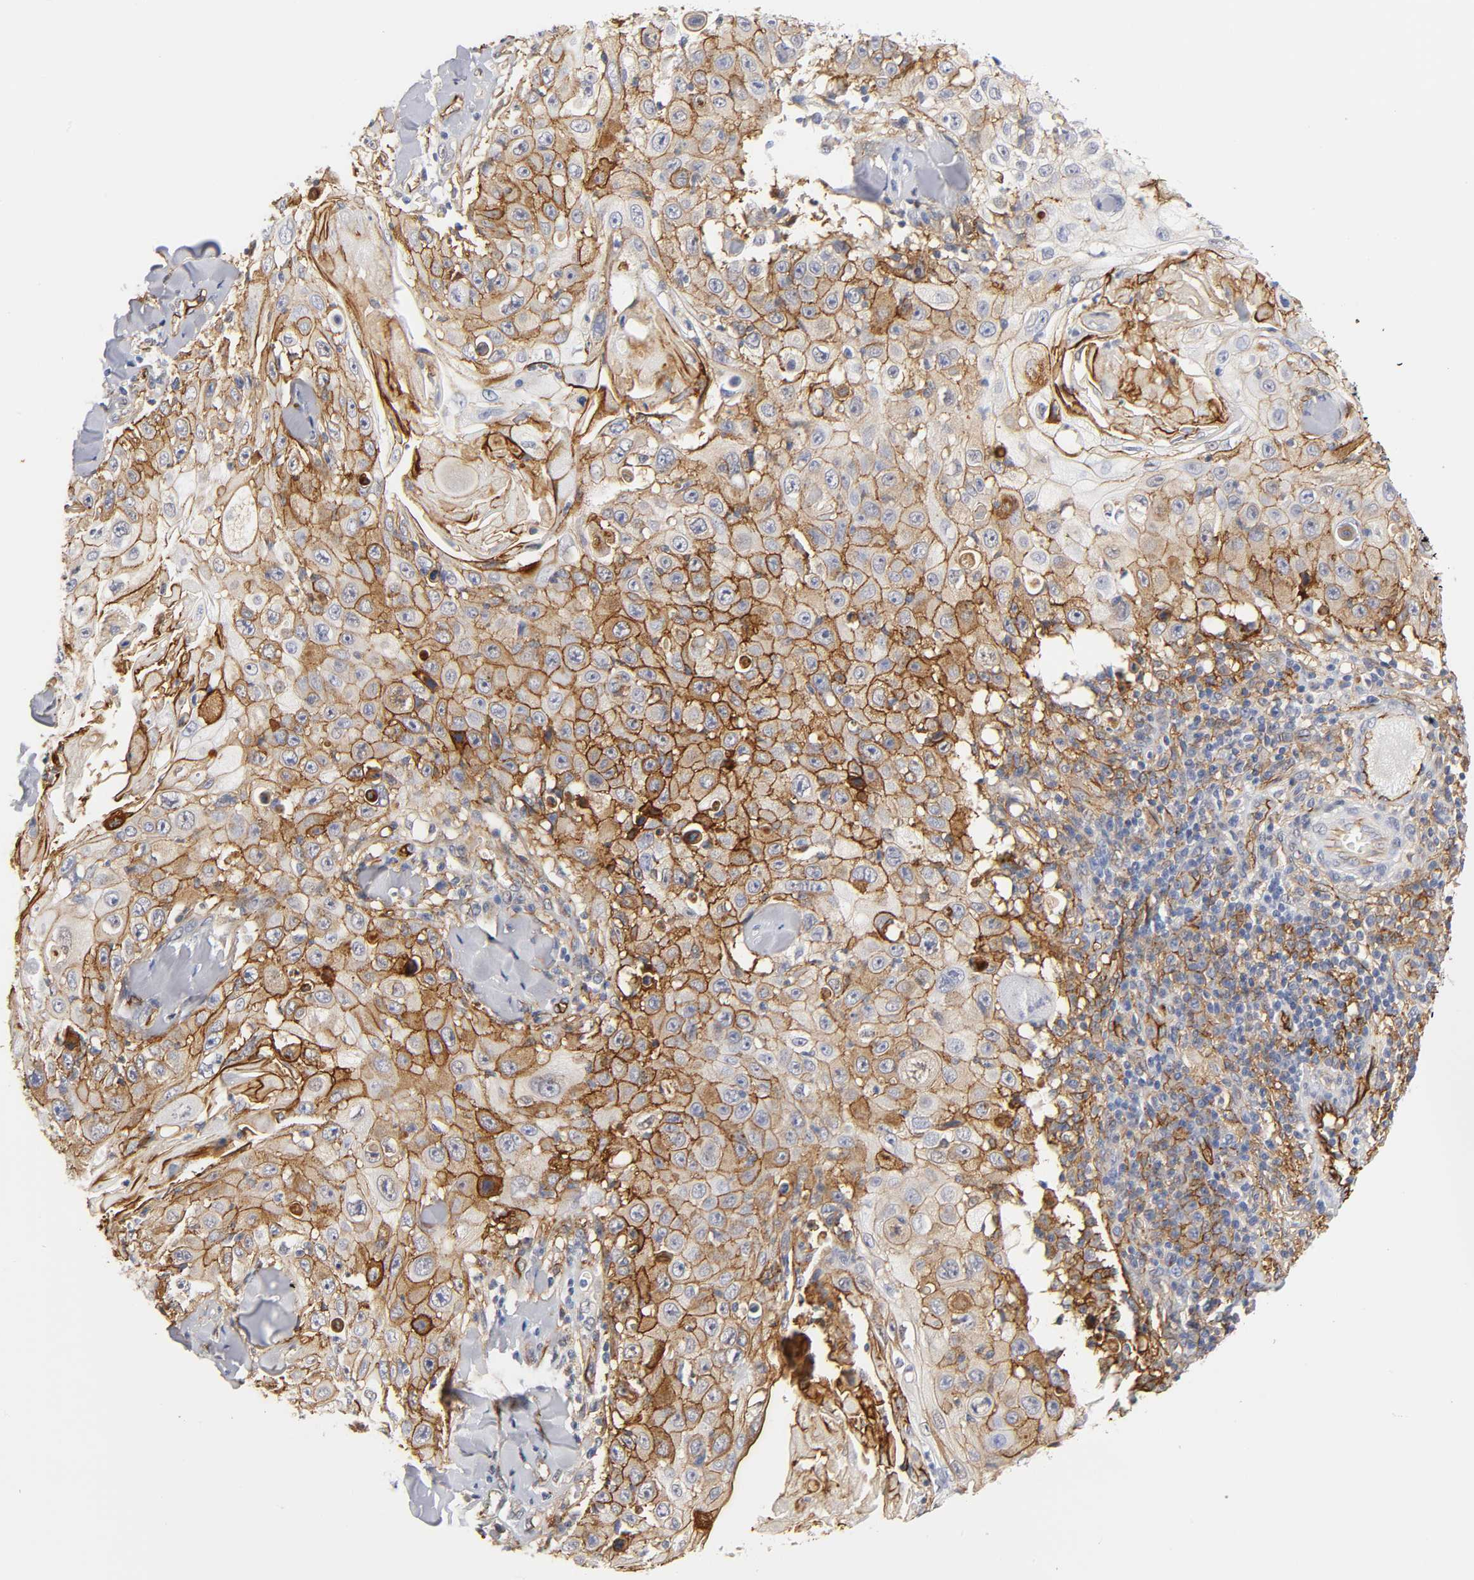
{"staining": {"intensity": "strong", "quantity": ">75%", "location": "cytoplasmic/membranous"}, "tissue": "skin cancer", "cell_type": "Tumor cells", "image_type": "cancer", "snomed": [{"axis": "morphology", "description": "Squamous cell carcinoma, NOS"}, {"axis": "topography", "description": "Skin"}], "caption": "Skin cancer was stained to show a protein in brown. There is high levels of strong cytoplasmic/membranous positivity in about >75% of tumor cells.", "gene": "ICAM1", "patient": {"sex": "male", "age": 86}}